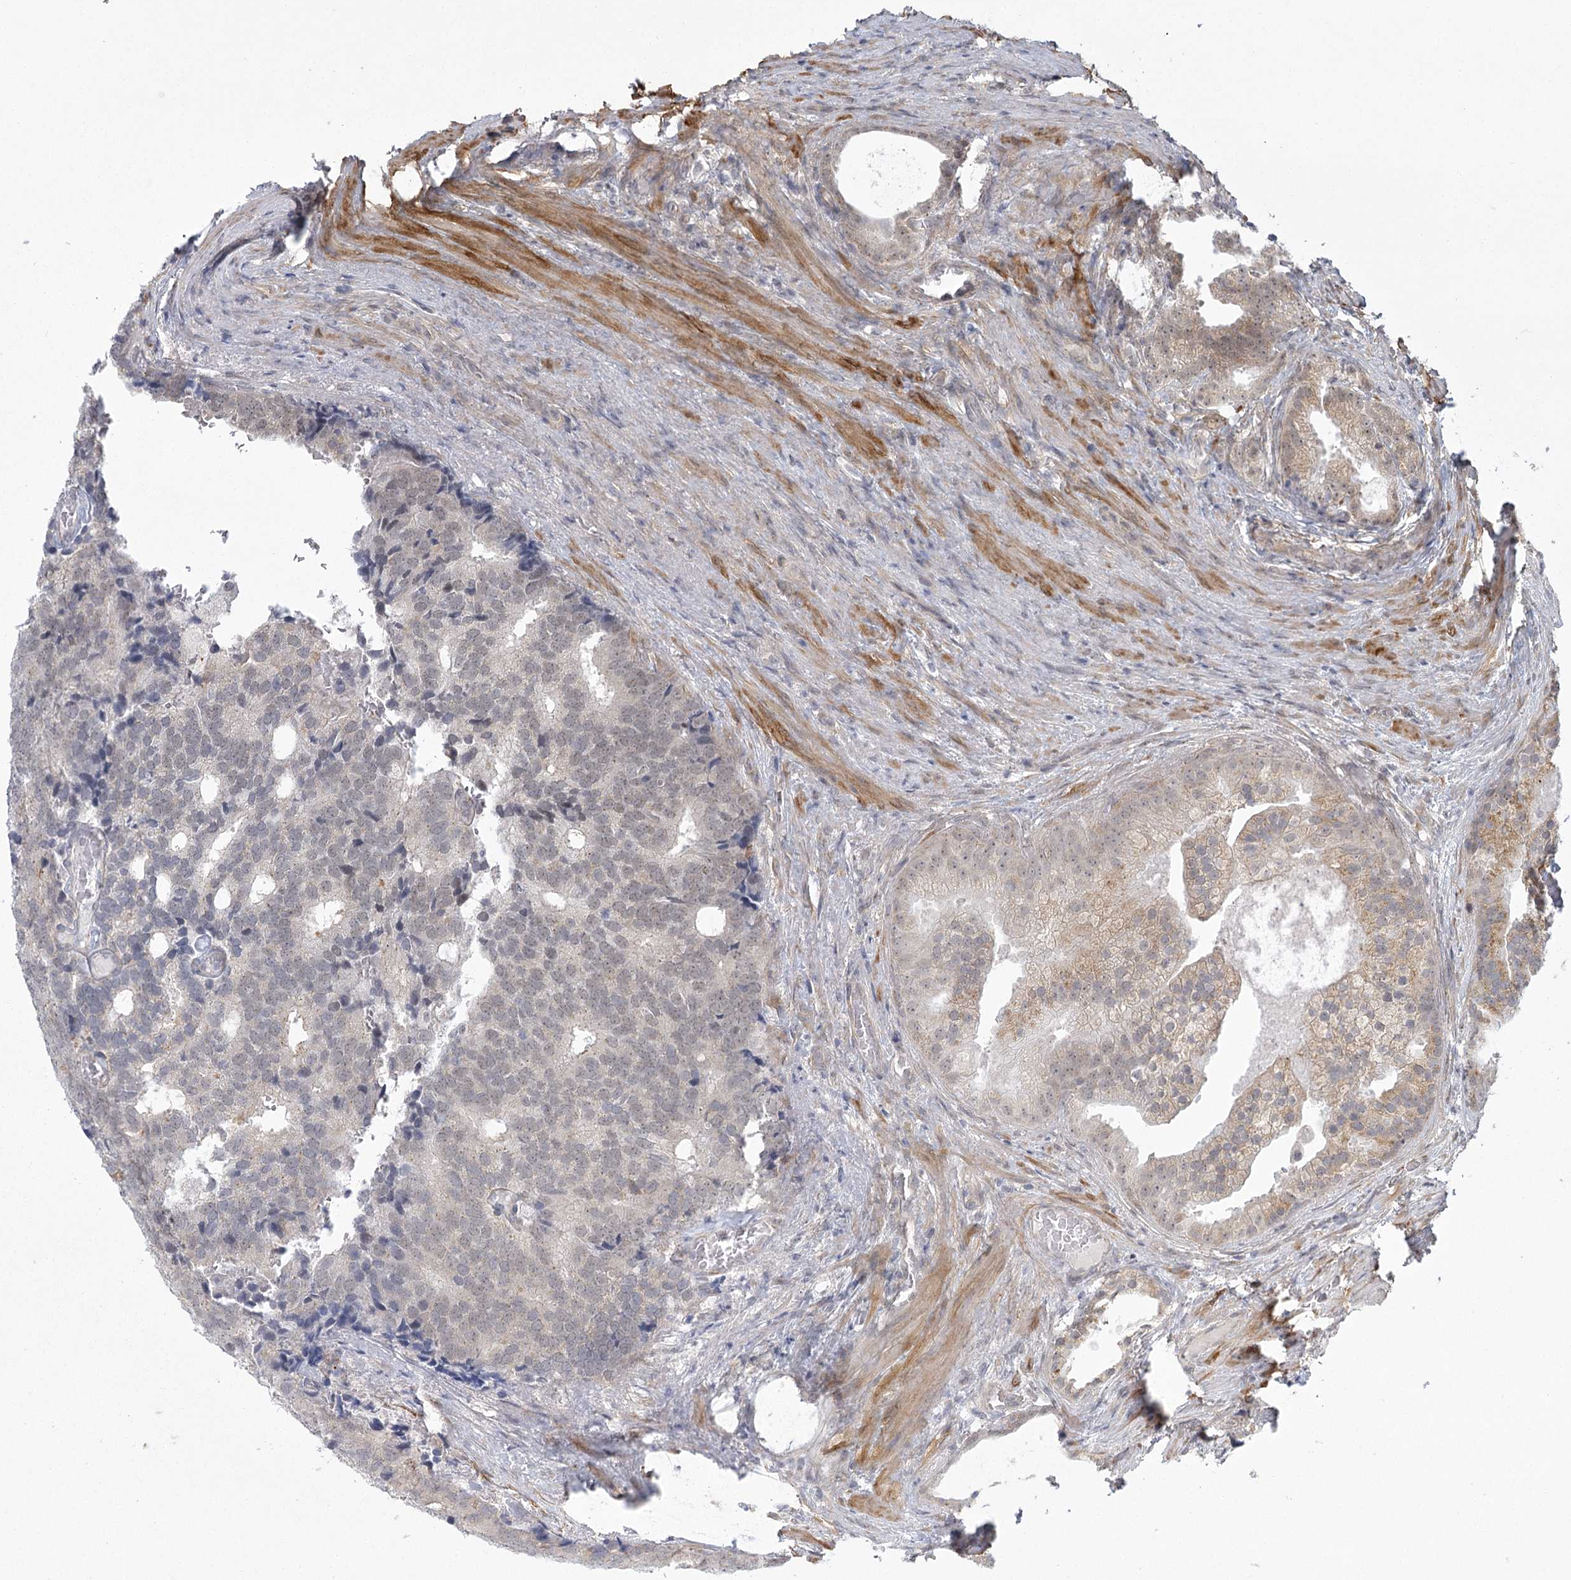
{"staining": {"intensity": "negative", "quantity": "none", "location": "none"}, "tissue": "prostate cancer", "cell_type": "Tumor cells", "image_type": "cancer", "snomed": [{"axis": "morphology", "description": "Adenocarcinoma, Low grade"}, {"axis": "topography", "description": "Prostate"}], "caption": "This is an immunohistochemistry histopathology image of prostate cancer (low-grade adenocarcinoma). There is no staining in tumor cells.", "gene": "MED28", "patient": {"sex": "male", "age": 71}}